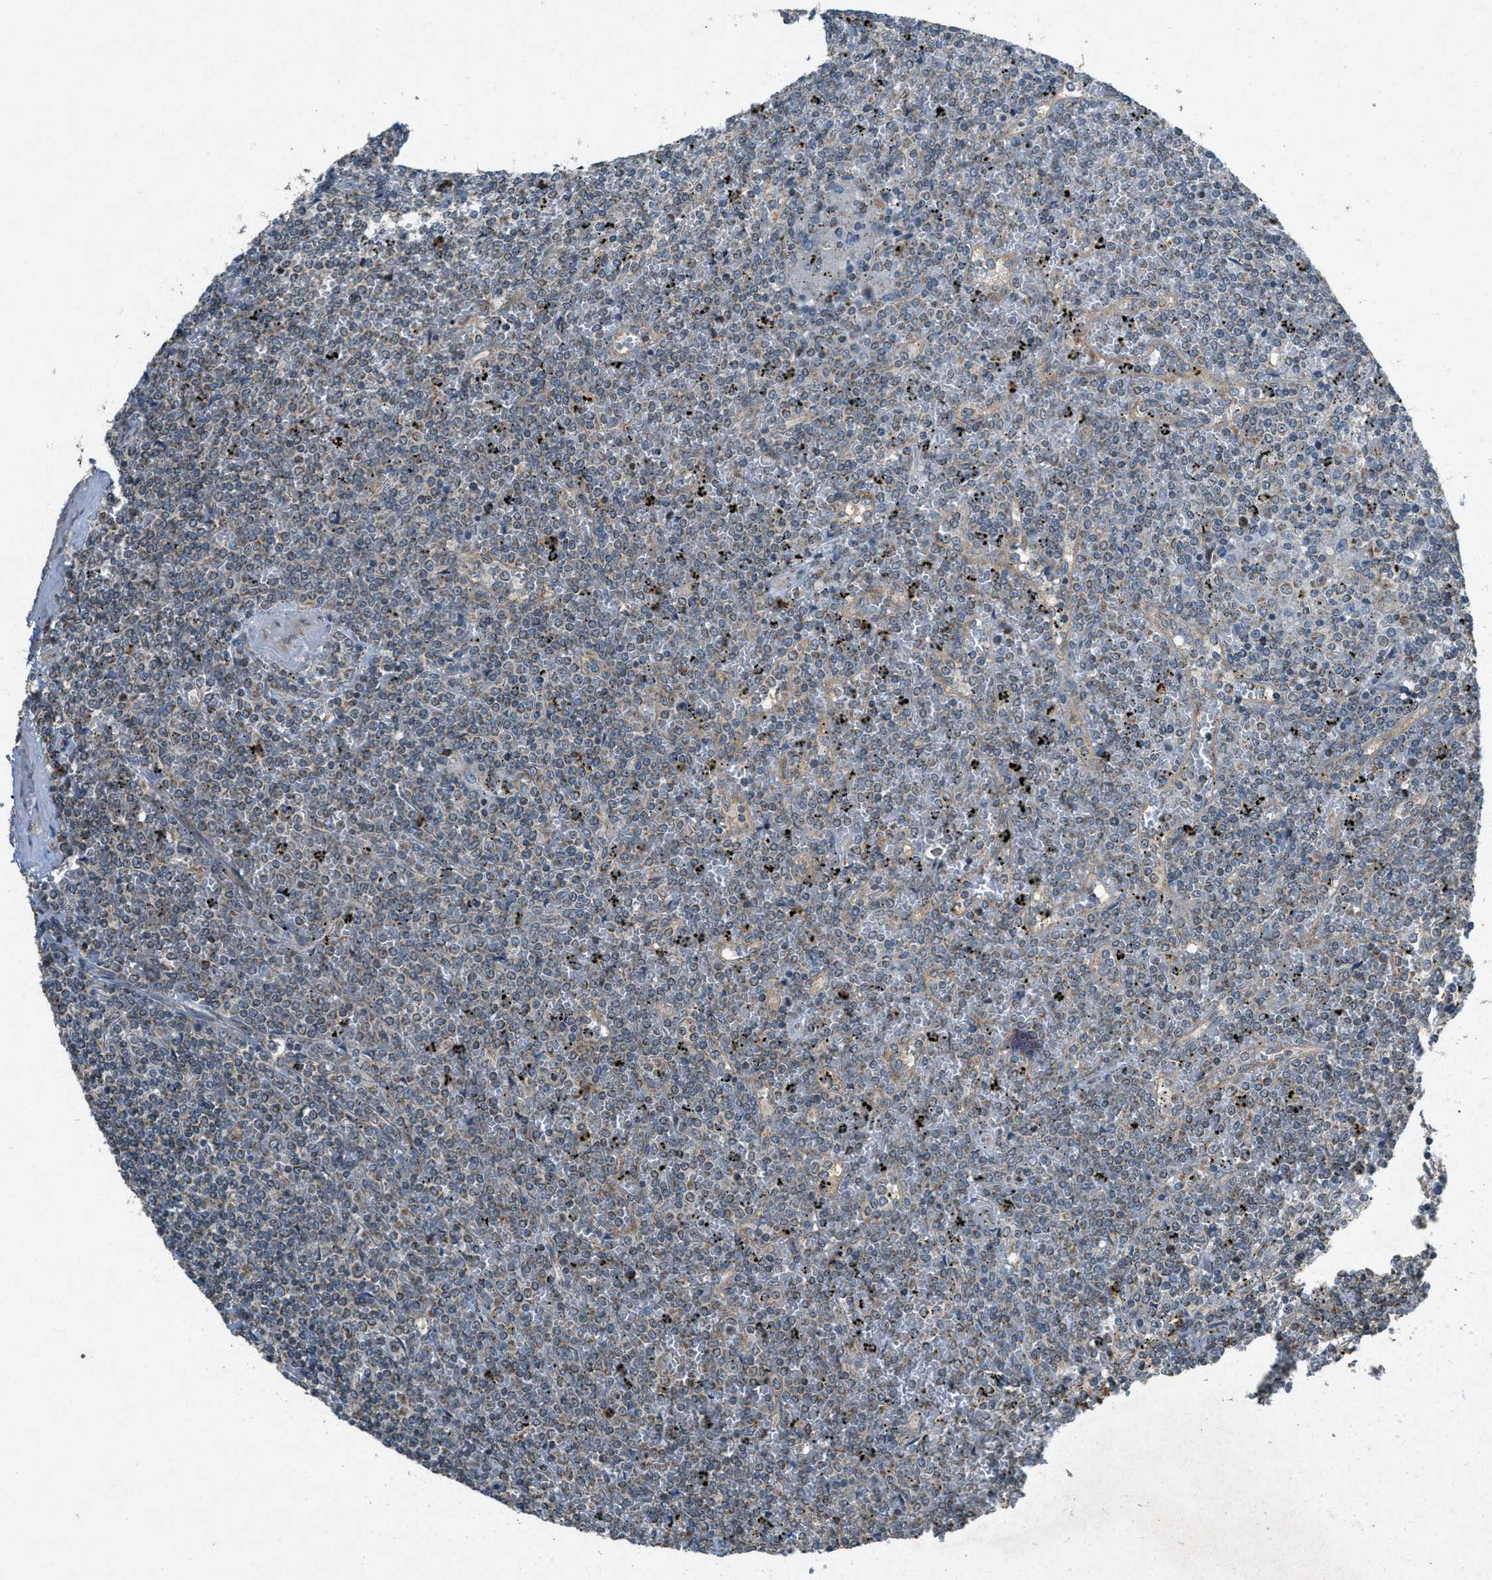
{"staining": {"intensity": "weak", "quantity": "<25%", "location": "cytoplasmic/membranous"}, "tissue": "lymphoma", "cell_type": "Tumor cells", "image_type": "cancer", "snomed": [{"axis": "morphology", "description": "Malignant lymphoma, non-Hodgkin's type, Low grade"}, {"axis": "topography", "description": "Spleen"}], "caption": "Immunohistochemical staining of human malignant lymphoma, non-Hodgkin's type (low-grade) displays no significant positivity in tumor cells.", "gene": "PPP1R15A", "patient": {"sex": "female", "age": 19}}